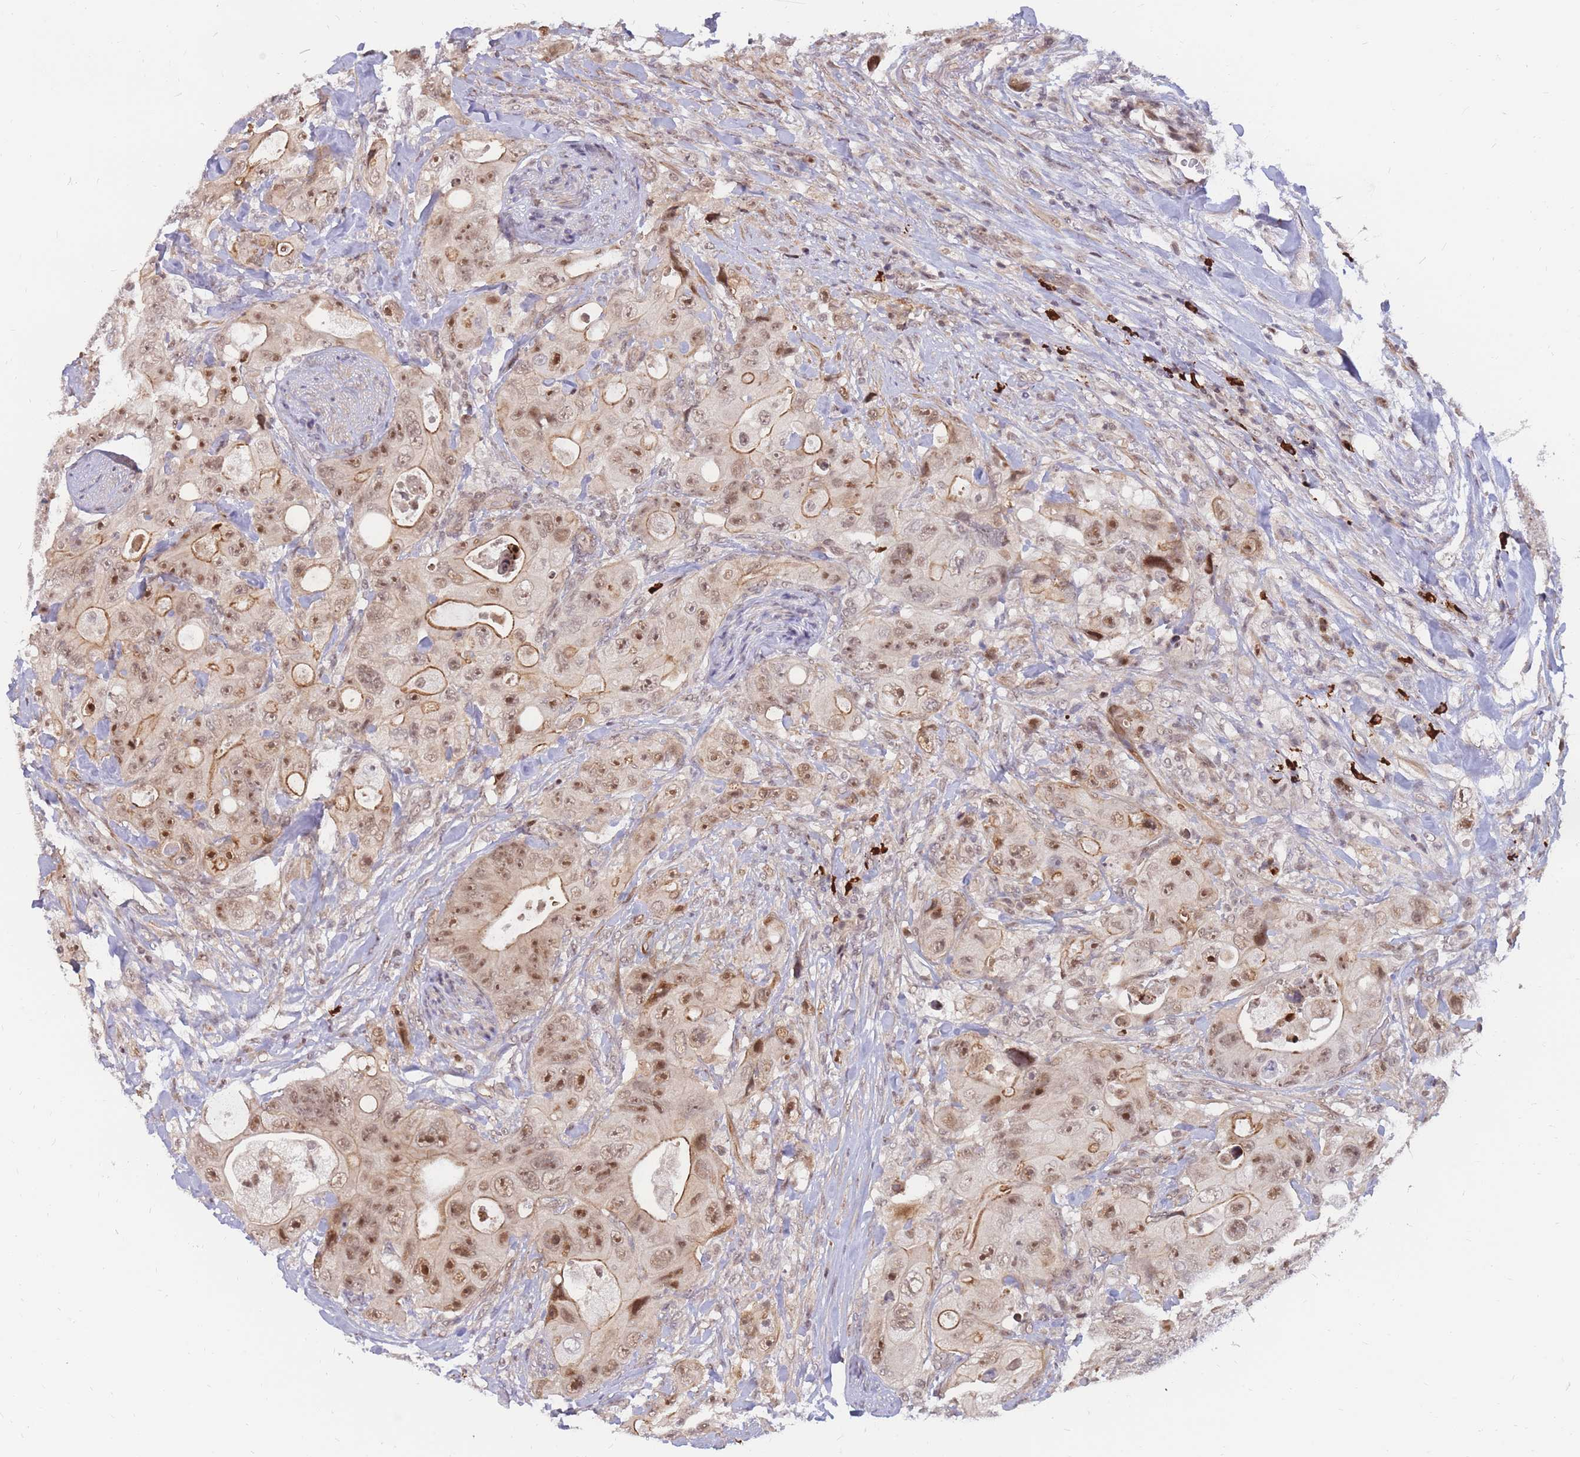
{"staining": {"intensity": "moderate", "quantity": ">75%", "location": "cytoplasmic/membranous,nuclear"}, "tissue": "colorectal cancer", "cell_type": "Tumor cells", "image_type": "cancer", "snomed": [{"axis": "morphology", "description": "Adenocarcinoma, NOS"}, {"axis": "topography", "description": "Colon"}], "caption": "About >75% of tumor cells in human adenocarcinoma (colorectal) display moderate cytoplasmic/membranous and nuclear protein staining as visualized by brown immunohistochemical staining.", "gene": "ERICH6B", "patient": {"sex": "female", "age": 46}}